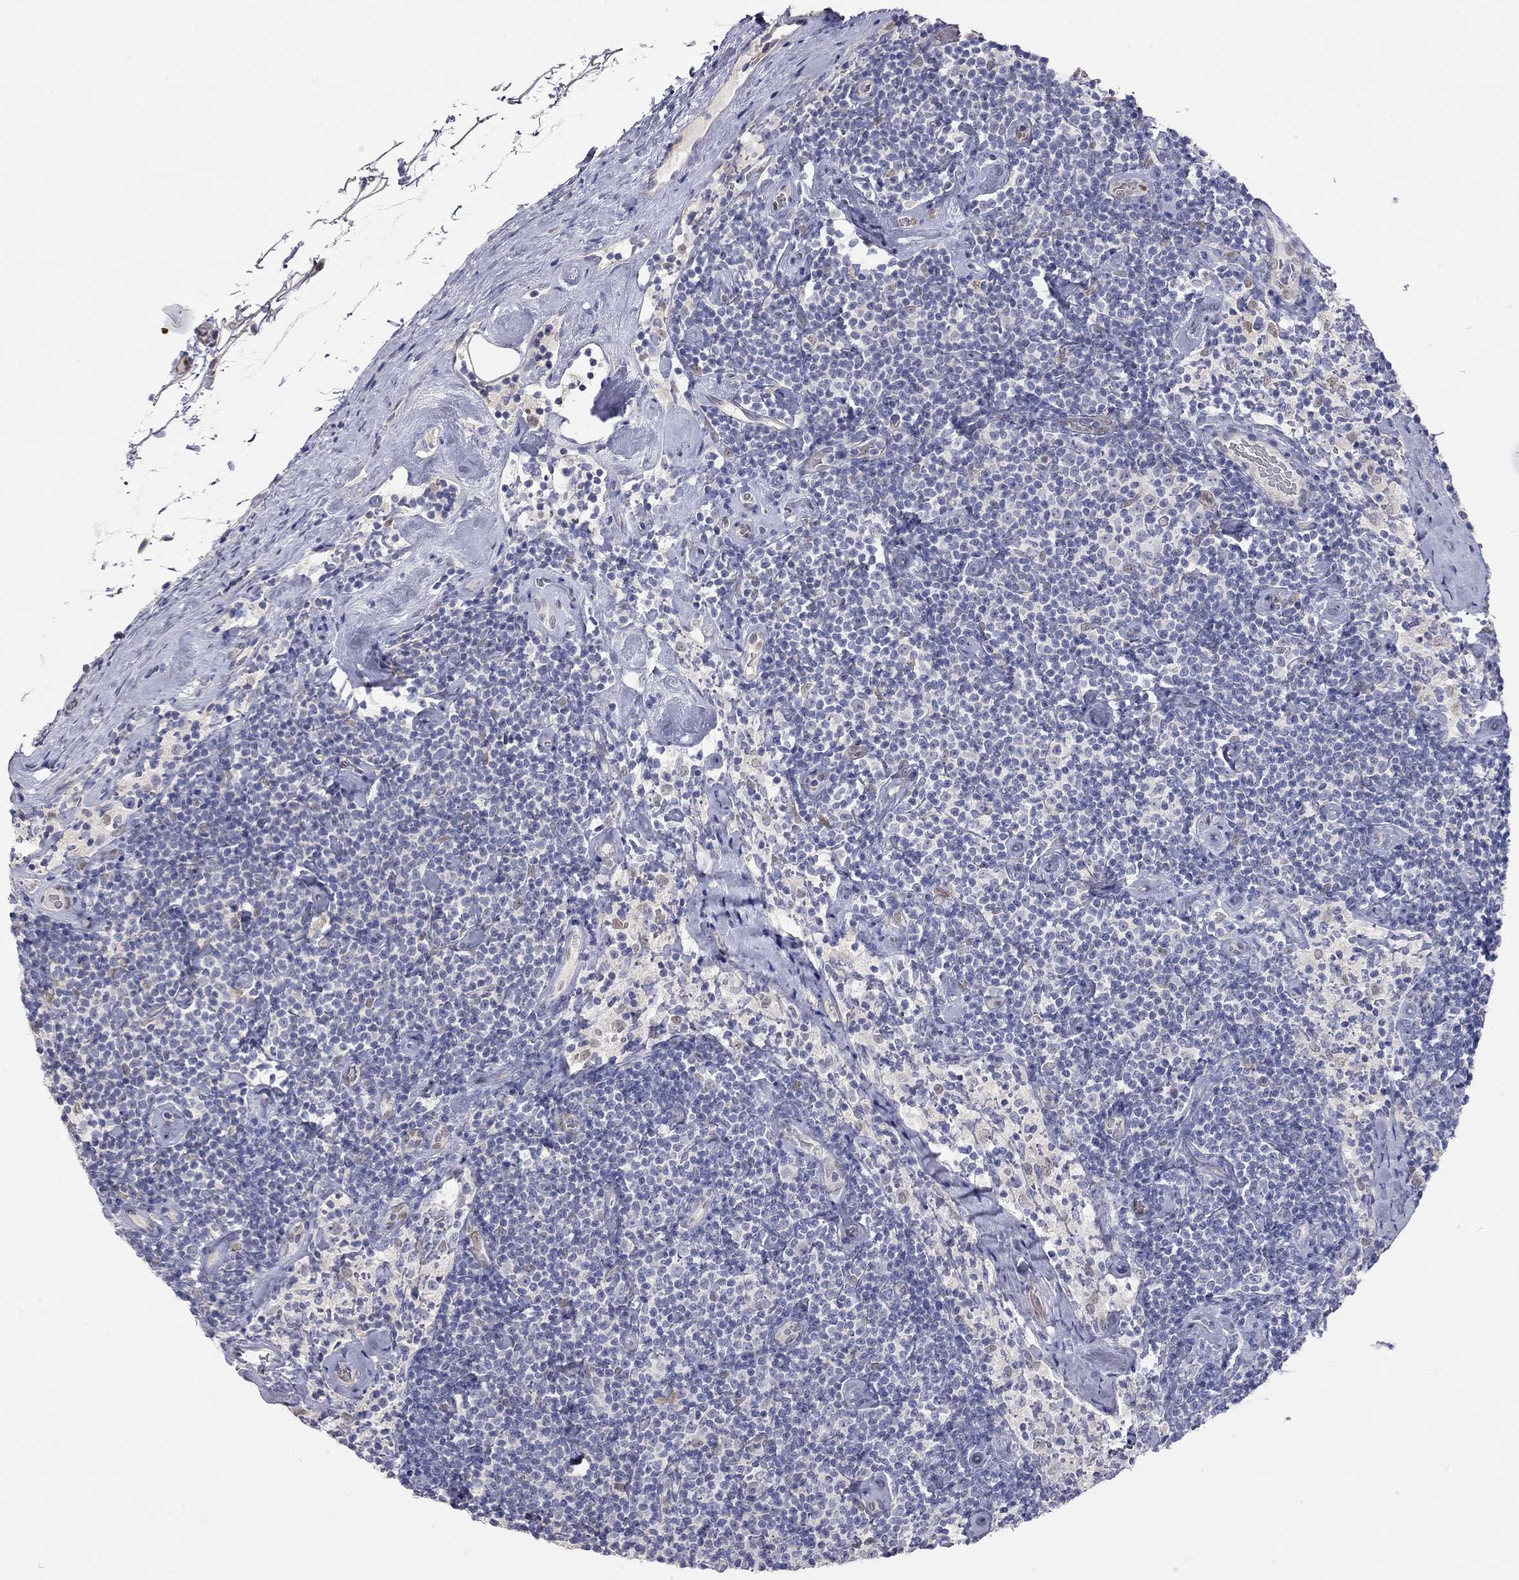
{"staining": {"intensity": "negative", "quantity": "none", "location": "none"}, "tissue": "lymphoma", "cell_type": "Tumor cells", "image_type": "cancer", "snomed": [{"axis": "morphology", "description": "Malignant lymphoma, non-Hodgkin's type, Low grade"}, {"axis": "topography", "description": "Lymph node"}], "caption": "The IHC image has no significant expression in tumor cells of low-grade malignant lymphoma, non-Hodgkin's type tissue. Nuclei are stained in blue.", "gene": "PAPSS2", "patient": {"sex": "male", "age": 81}}